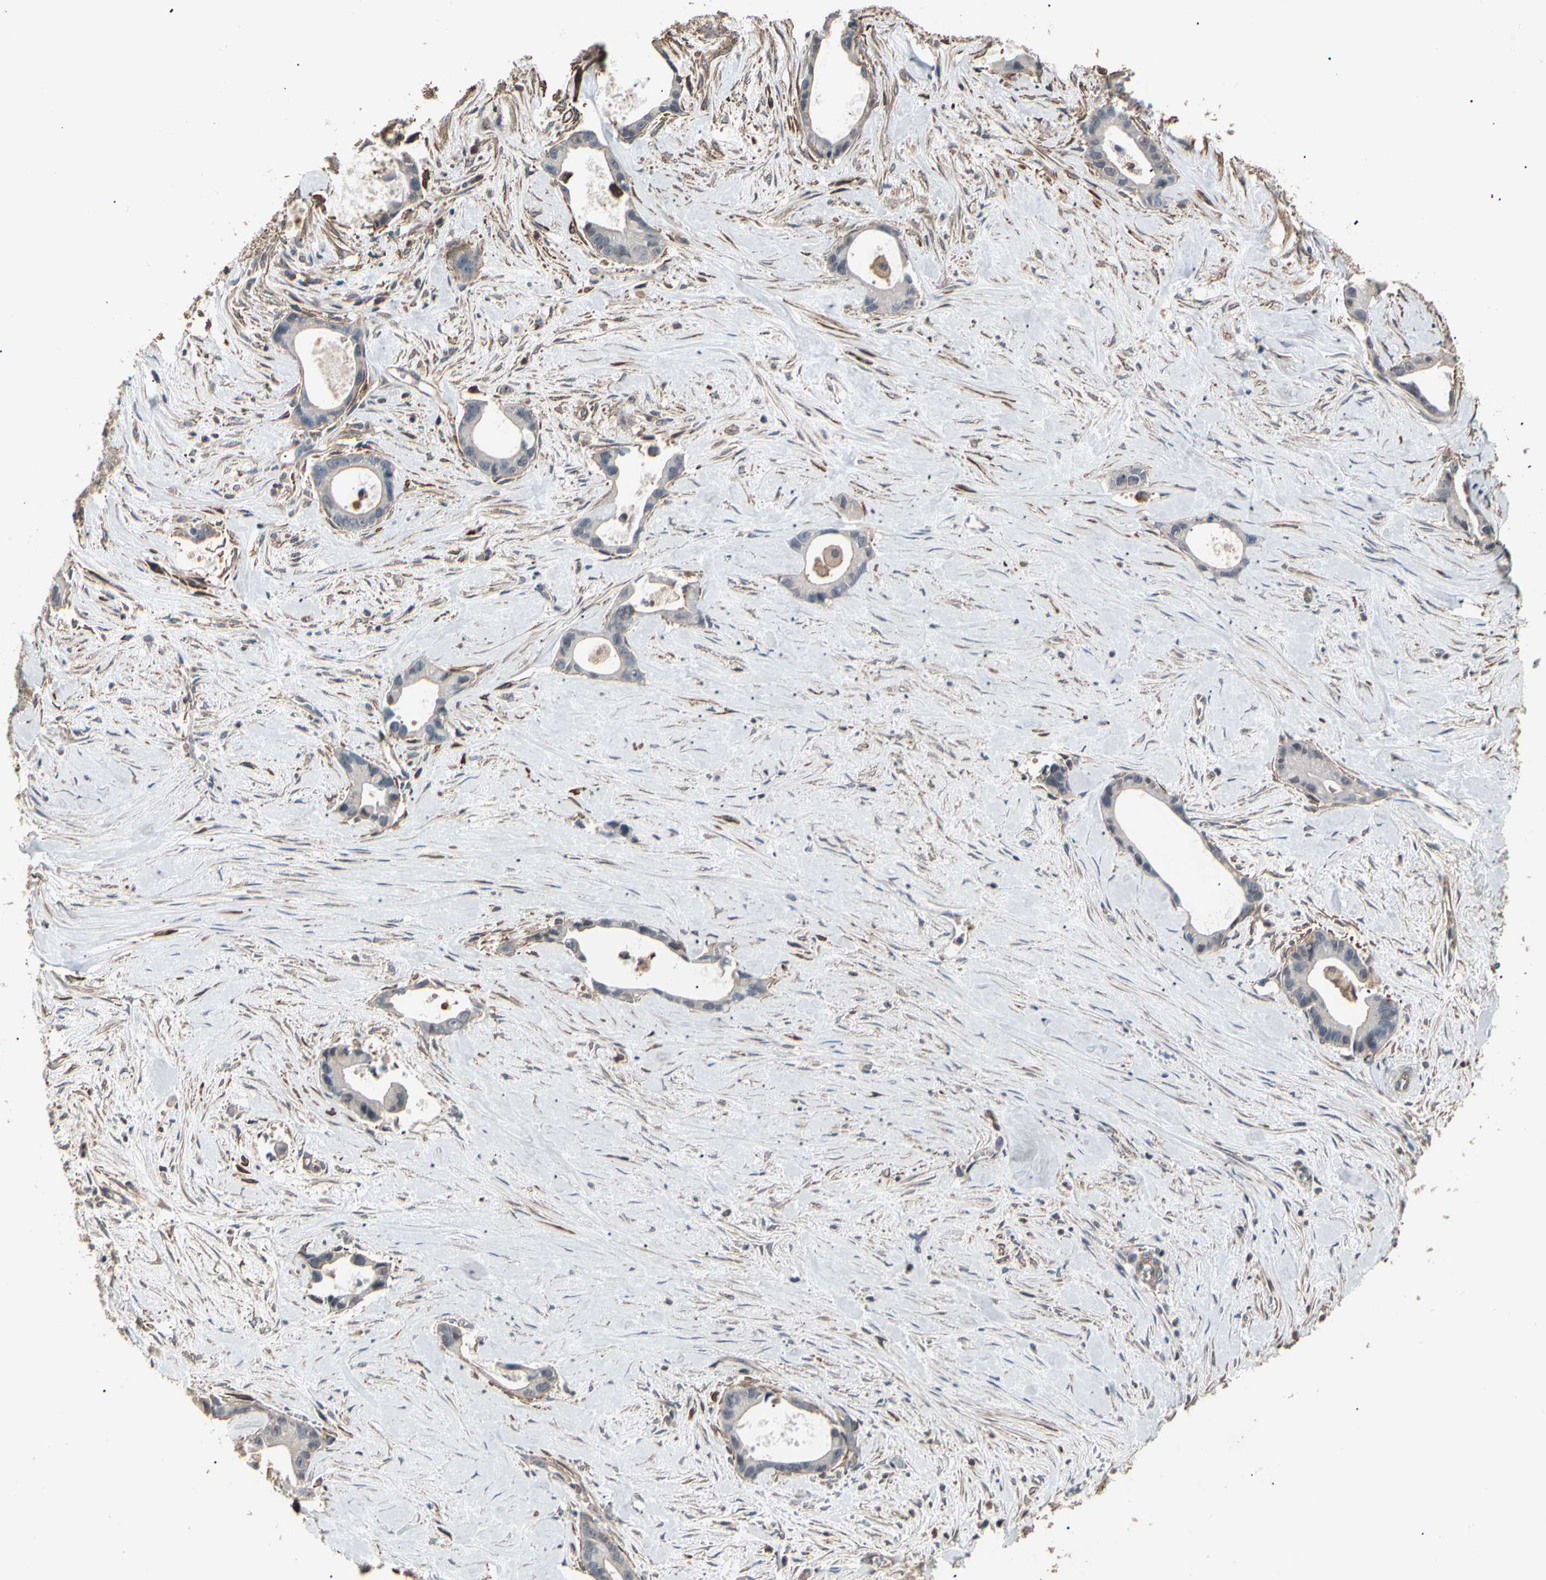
{"staining": {"intensity": "negative", "quantity": "none", "location": "none"}, "tissue": "liver cancer", "cell_type": "Tumor cells", "image_type": "cancer", "snomed": [{"axis": "morphology", "description": "Cholangiocarcinoma"}, {"axis": "topography", "description": "Liver"}], "caption": "Immunohistochemical staining of human cholangiocarcinoma (liver) shows no significant expression in tumor cells.", "gene": "MAPK13", "patient": {"sex": "female", "age": 55}}